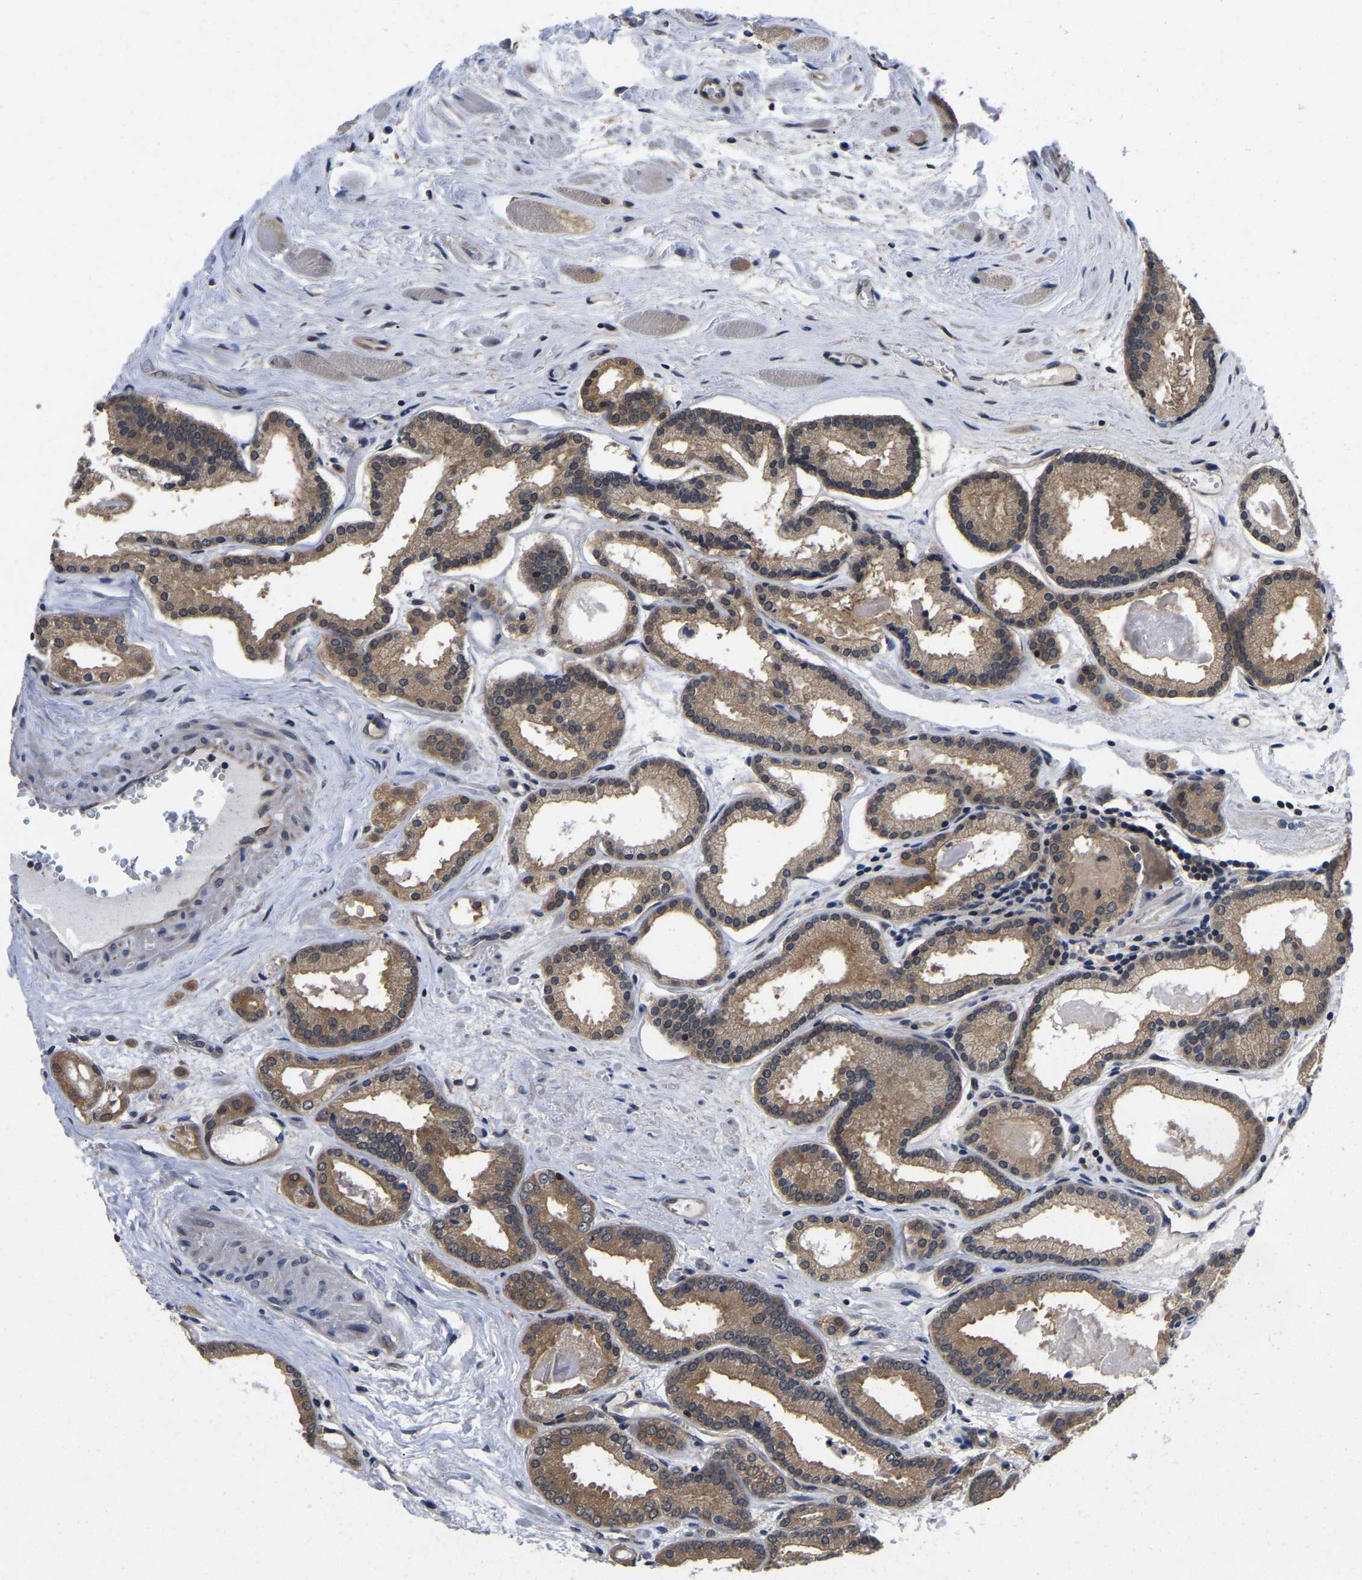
{"staining": {"intensity": "moderate", "quantity": "25%-75%", "location": "cytoplasmic/membranous"}, "tissue": "prostate cancer", "cell_type": "Tumor cells", "image_type": "cancer", "snomed": [{"axis": "morphology", "description": "Adenocarcinoma, Low grade"}, {"axis": "topography", "description": "Prostate"}], "caption": "A histopathology image of prostate cancer (low-grade adenocarcinoma) stained for a protein demonstrates moderate cytoplasmic/membranous brown staining in tumor cells.", "gene": "MCOLN2", "patient": {"sex": "male", "age": 59}}